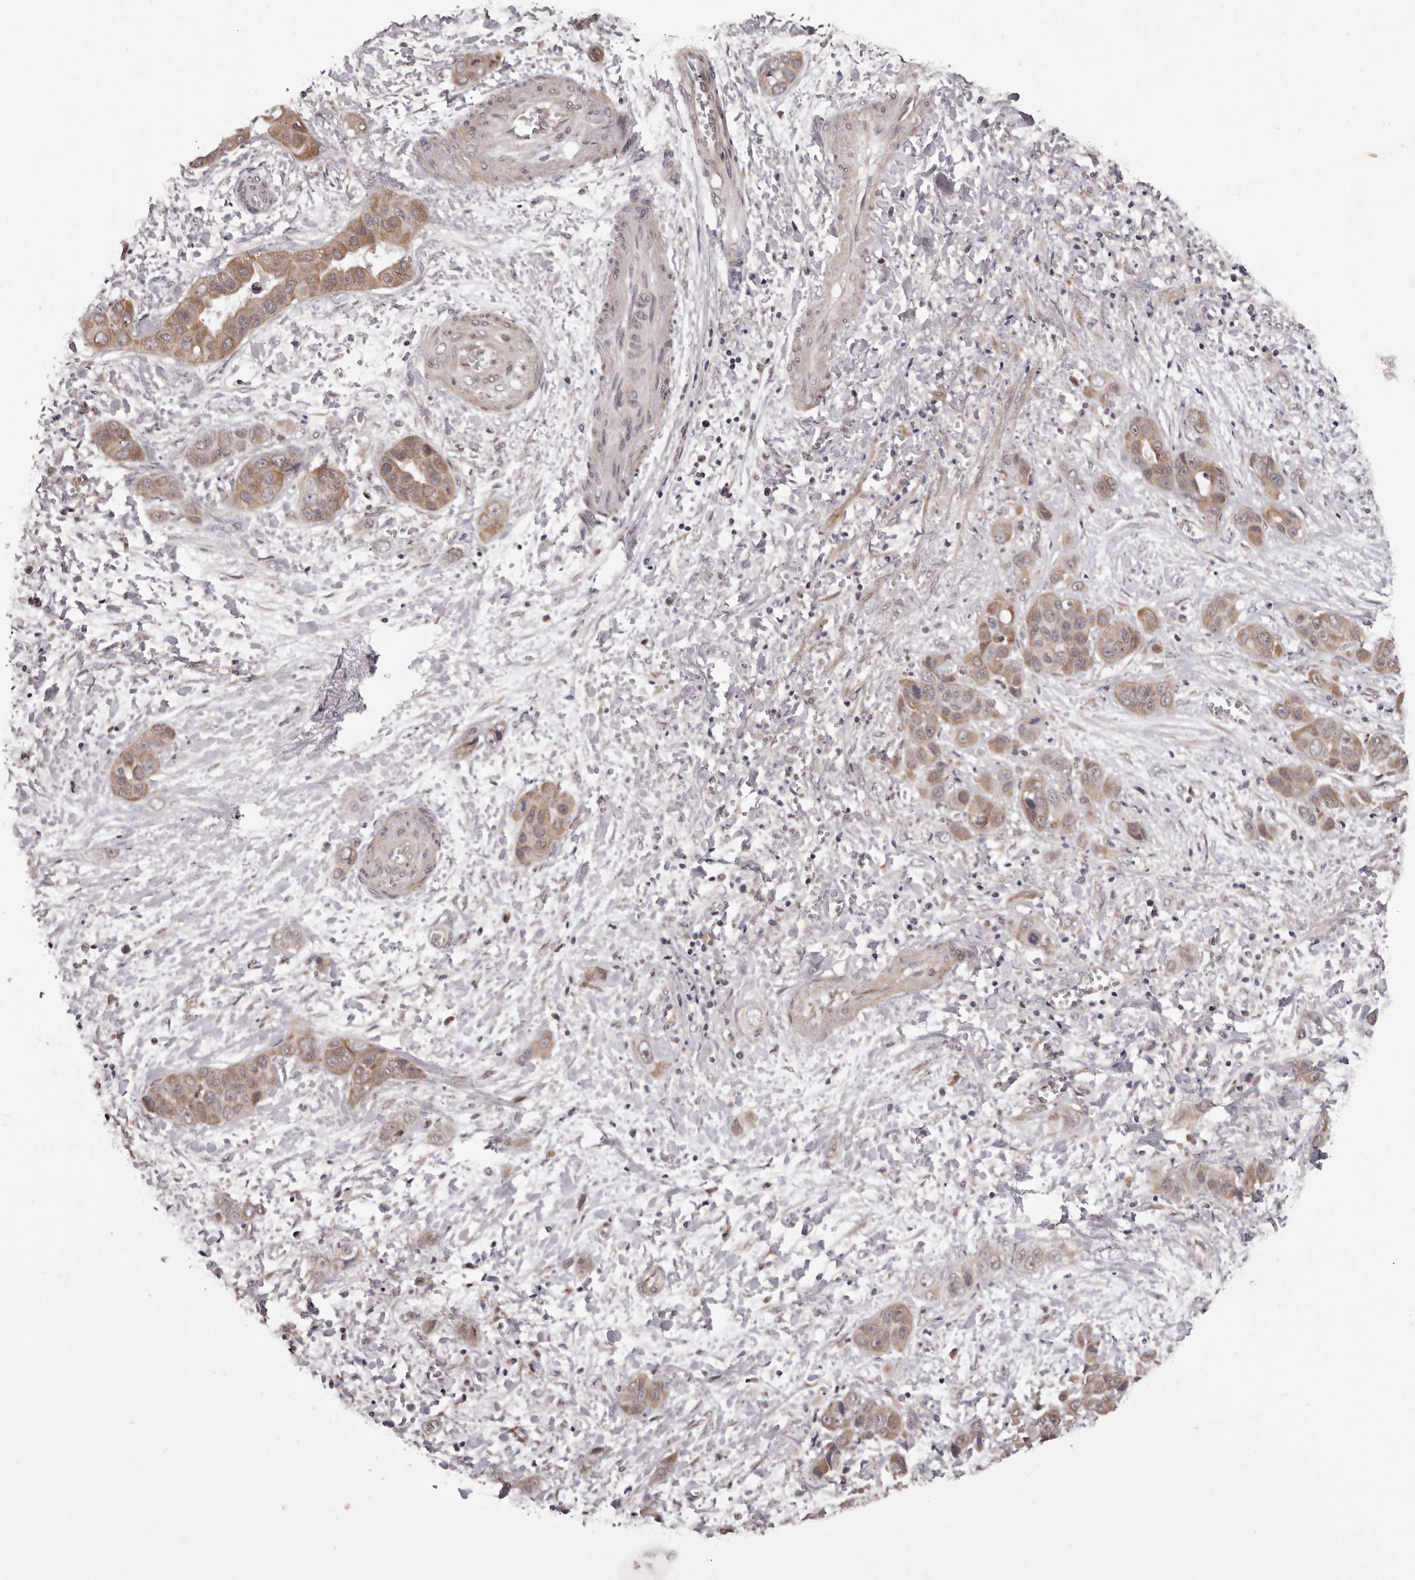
{"staining": {"intensity": "moderate", "quantity": ">75%", "location": "cytoplasmic/membranous"}, "tissue": "liver cancer", "cell_type": "Tumor cells", "image_type": "cancer", "snomed": [{"axis": "morphology", "description": "Cholangiocarcinoma"}, {"axis": "topography", "description": "Liver"}], "caption": "A brown stain highlights moderate cytoplasmic/membranous positivity of a protein in human cholangiocarcinoma (liver) tumor cells.", "gene": "CELF3", "patient": {"sex": "female", "age": 52}}